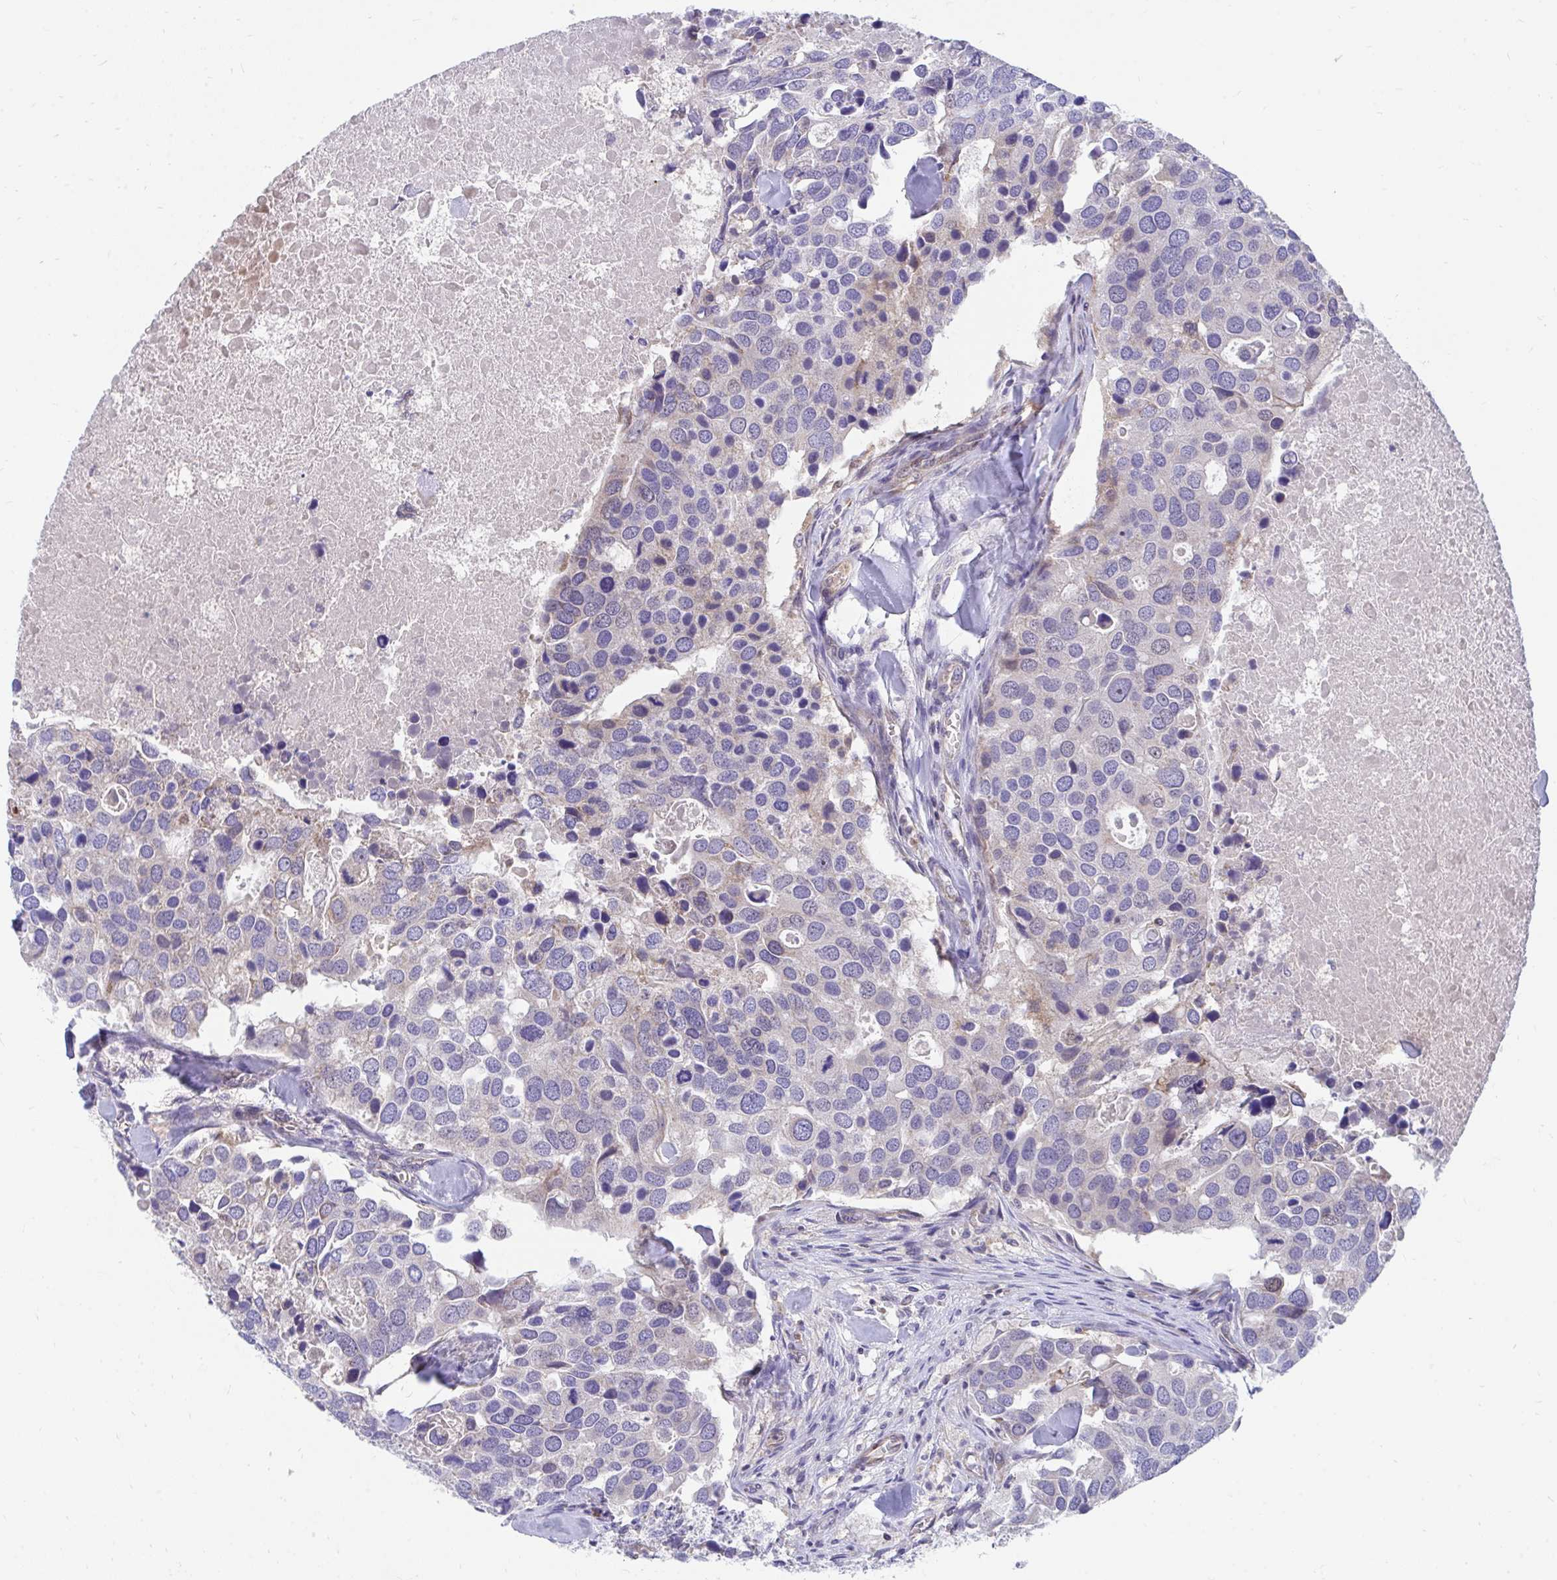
{"staining": {"intensity": "weak", "quantity": "25%-75%", "location": "cytoplasmic/membranous"}, "tissue": "breast cancer", "cell_type": "Tumor cells", "image_type": "cancer", "snomed": [{"axis": "morphology", "description": "Duct carcinoma"}, {"axis": "topography", "description": "Breast"}], "caption": "A photomicrograph of human breast infiltrating ductal carcinoma stained for a protein shows weak cytoplasmic/membranous brown staining in tumor cells.", "gene": "FHIP1B", "patient": {"sex": "female", "age": 83}}